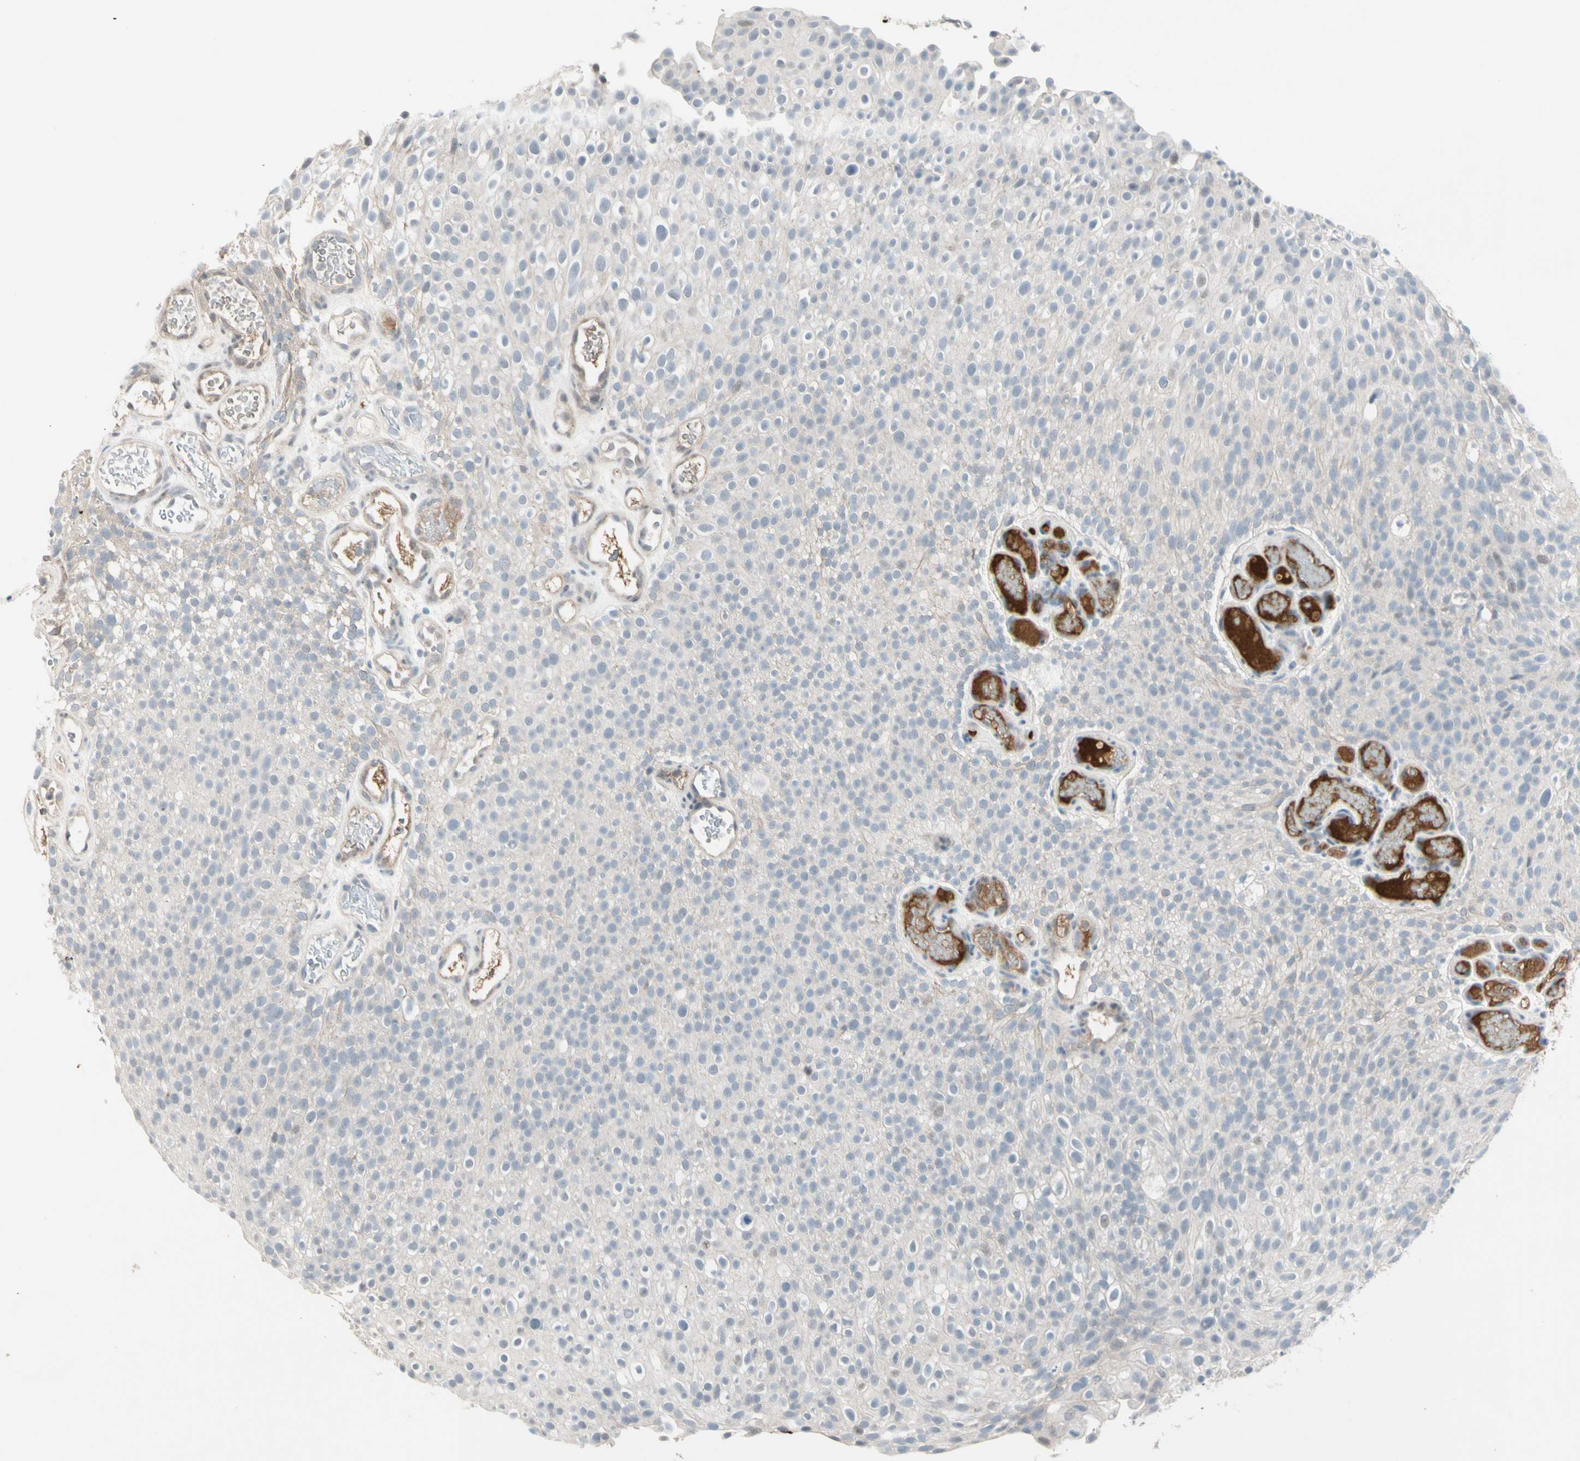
{"staining": {"intensity": "negative", "quantity": "none", "location": "none"}, "tissue": "urothelial cancer", "cell_type": "Tumor cells", "image_type": "cancer", "snomed": [{"axis": "morphology", "description": "Urothelial carcinoma, Low grade"}, {"axis": "topography", "description": "Urinary bladder"}], "caption": "The image demonstrates no significant staining in tumor cells of urothelial cancer. (DAB (3,3'-diaminobenzidine) immunohistochemistry, high magnification).", "gene": "SERPIND1", "patient": {"sex": "male", "age": 78}}